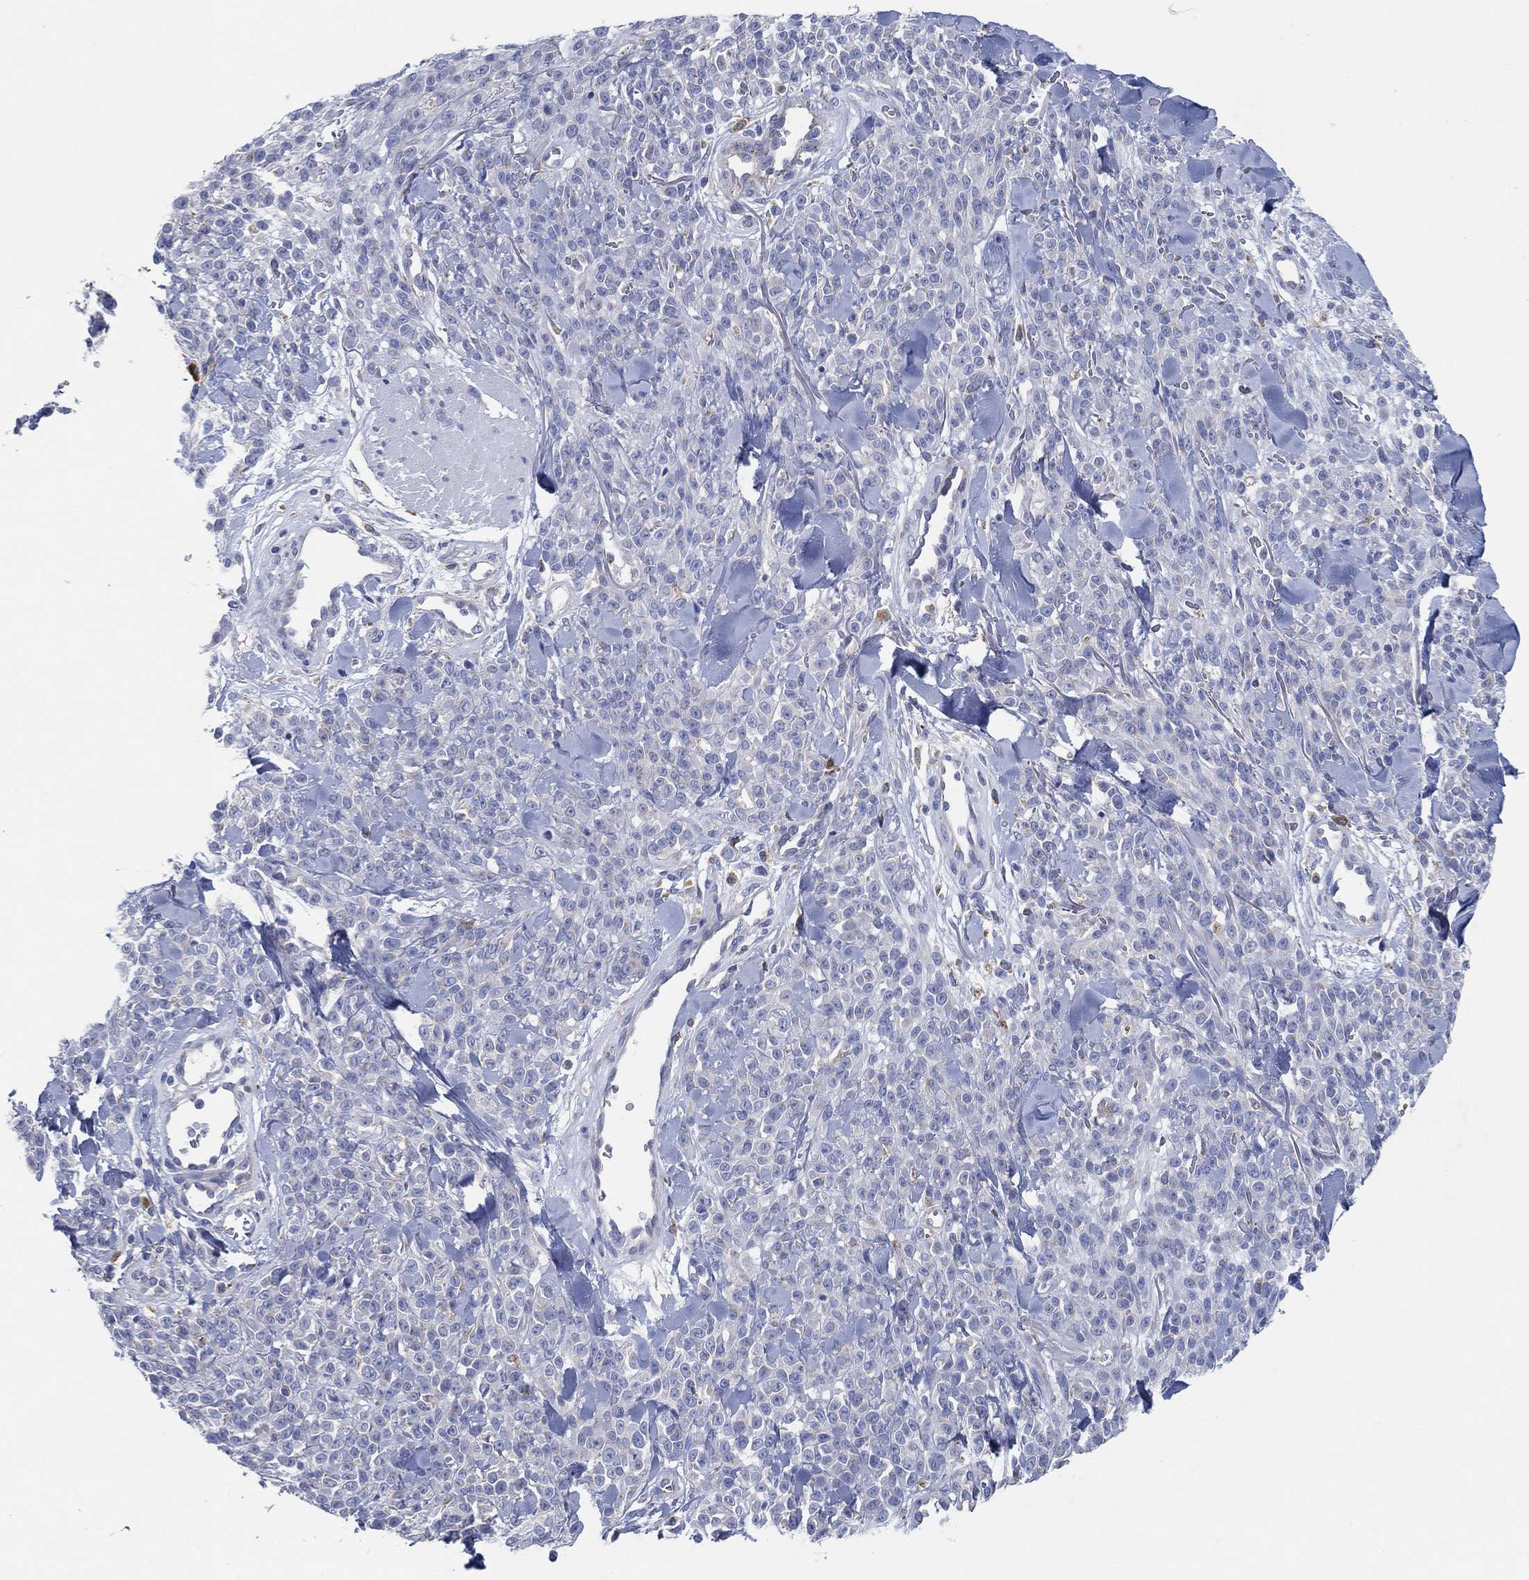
{"staining": {"intensity": "negative", "quantity": "none", "location": "none"}, "tissue": "melanoma", "cell_type": "Tumor cells", "image_type": "cancer", "snomed": [{"axis": "morphology", "description": "Malignant melanoma, NOS"}, {"axis": "topography", "description": "Skin"}, {"axis": "topography", "description": "Skin of trunk"}], "caption": "Immunohistochemistry image of melanoma stained for a protein (brown), which displays no expression in tumor cells.", "gene": "GALNS", "patient": {"sex": "male", "age": 74}}